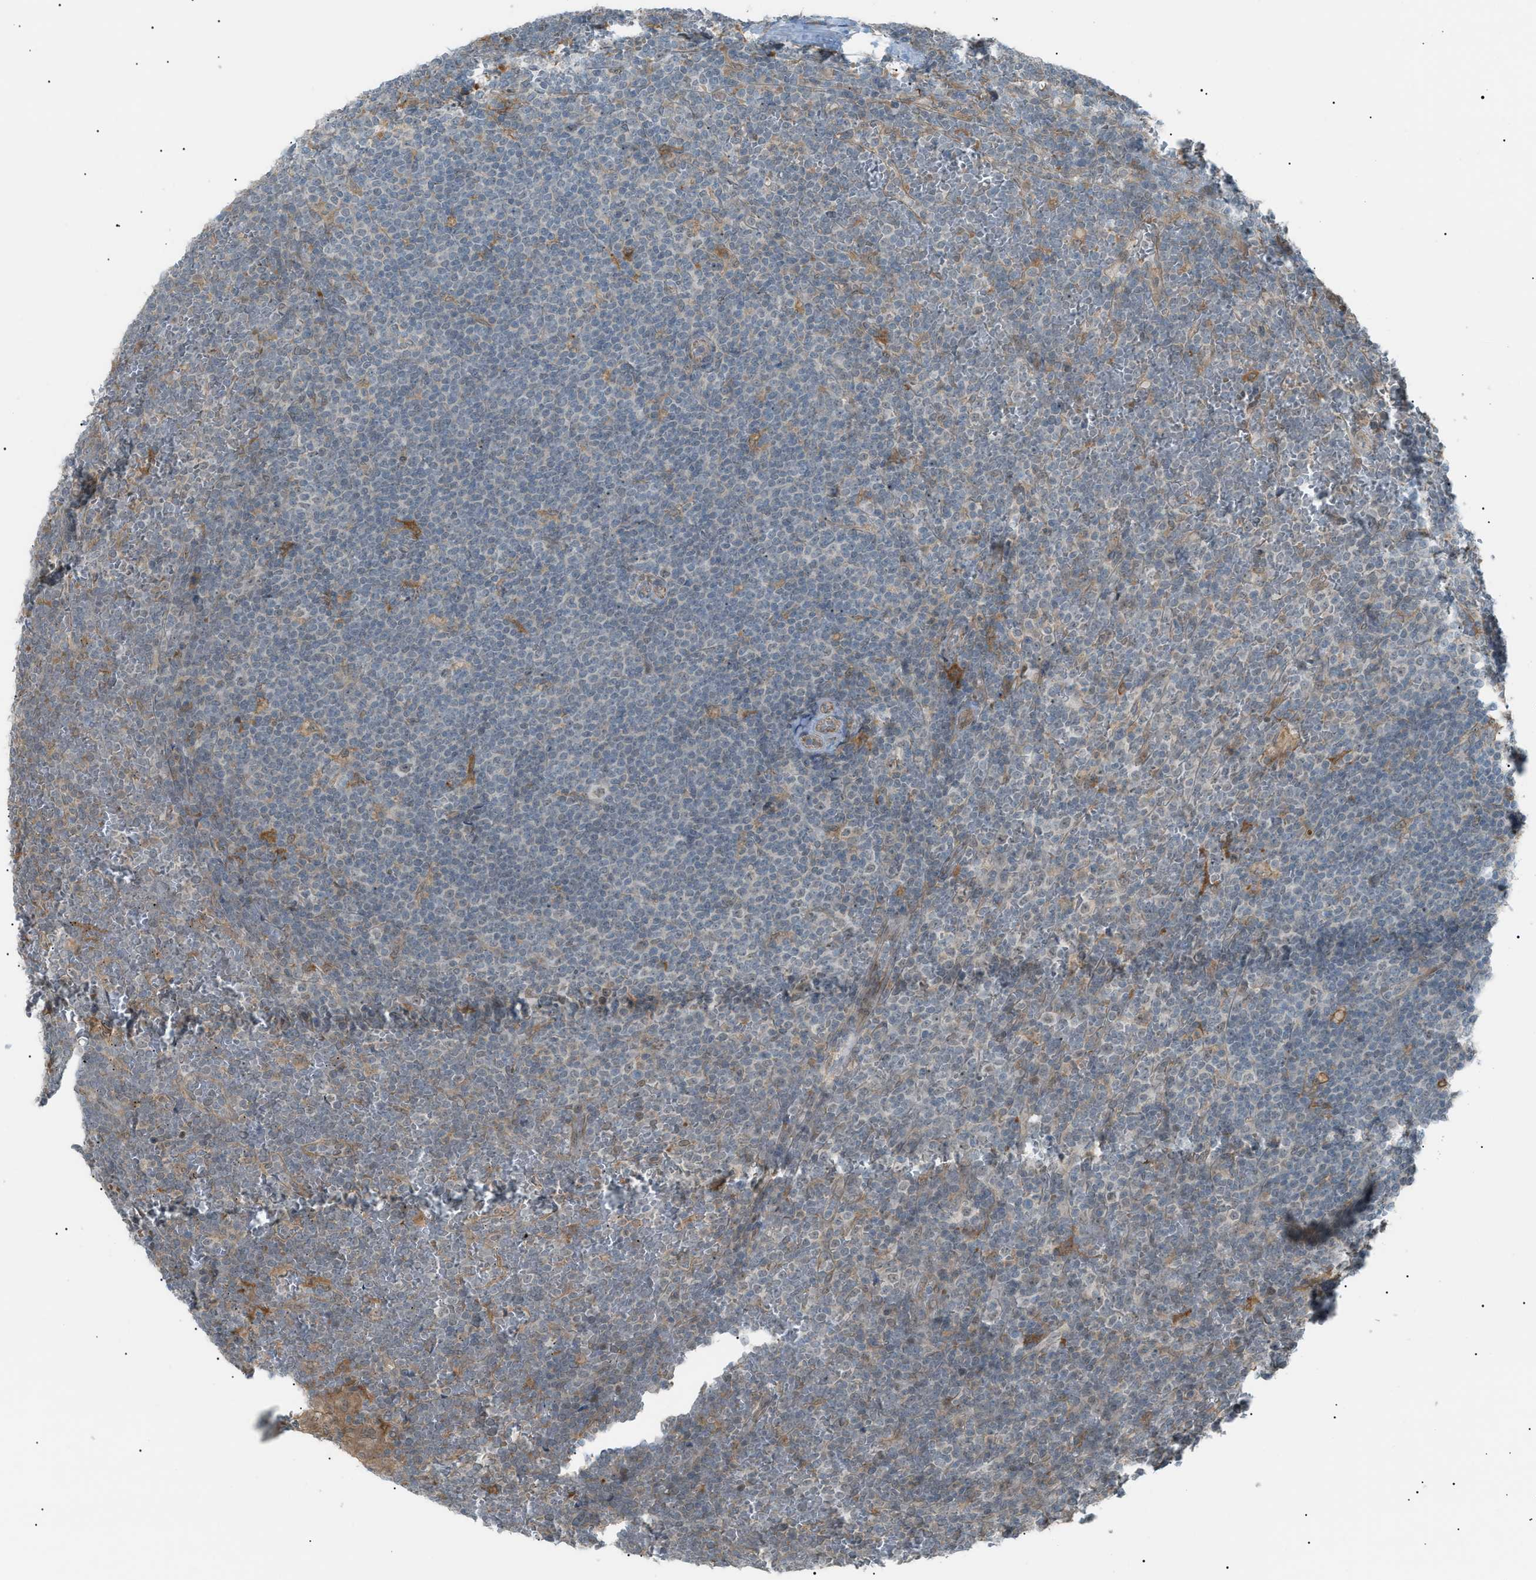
{"staining": {"intensity": "negative", "quantity": "none", "location": "none"}, "tissue": "lymphoma", "cell_type": "Tumor cells", "image_type": "cancer", "snomed": [{"axis": "morphology", "description": "Malignant lymphoma, non-Hodgkin's type, Low grade"}, {"axis": "topography", "description": "Spleen"}], "caption": "The micrograph shows no staining of tumor cells in lymphoma.", "gene": "LPIN2", "patient": {"sex": "female", "age": 19}}